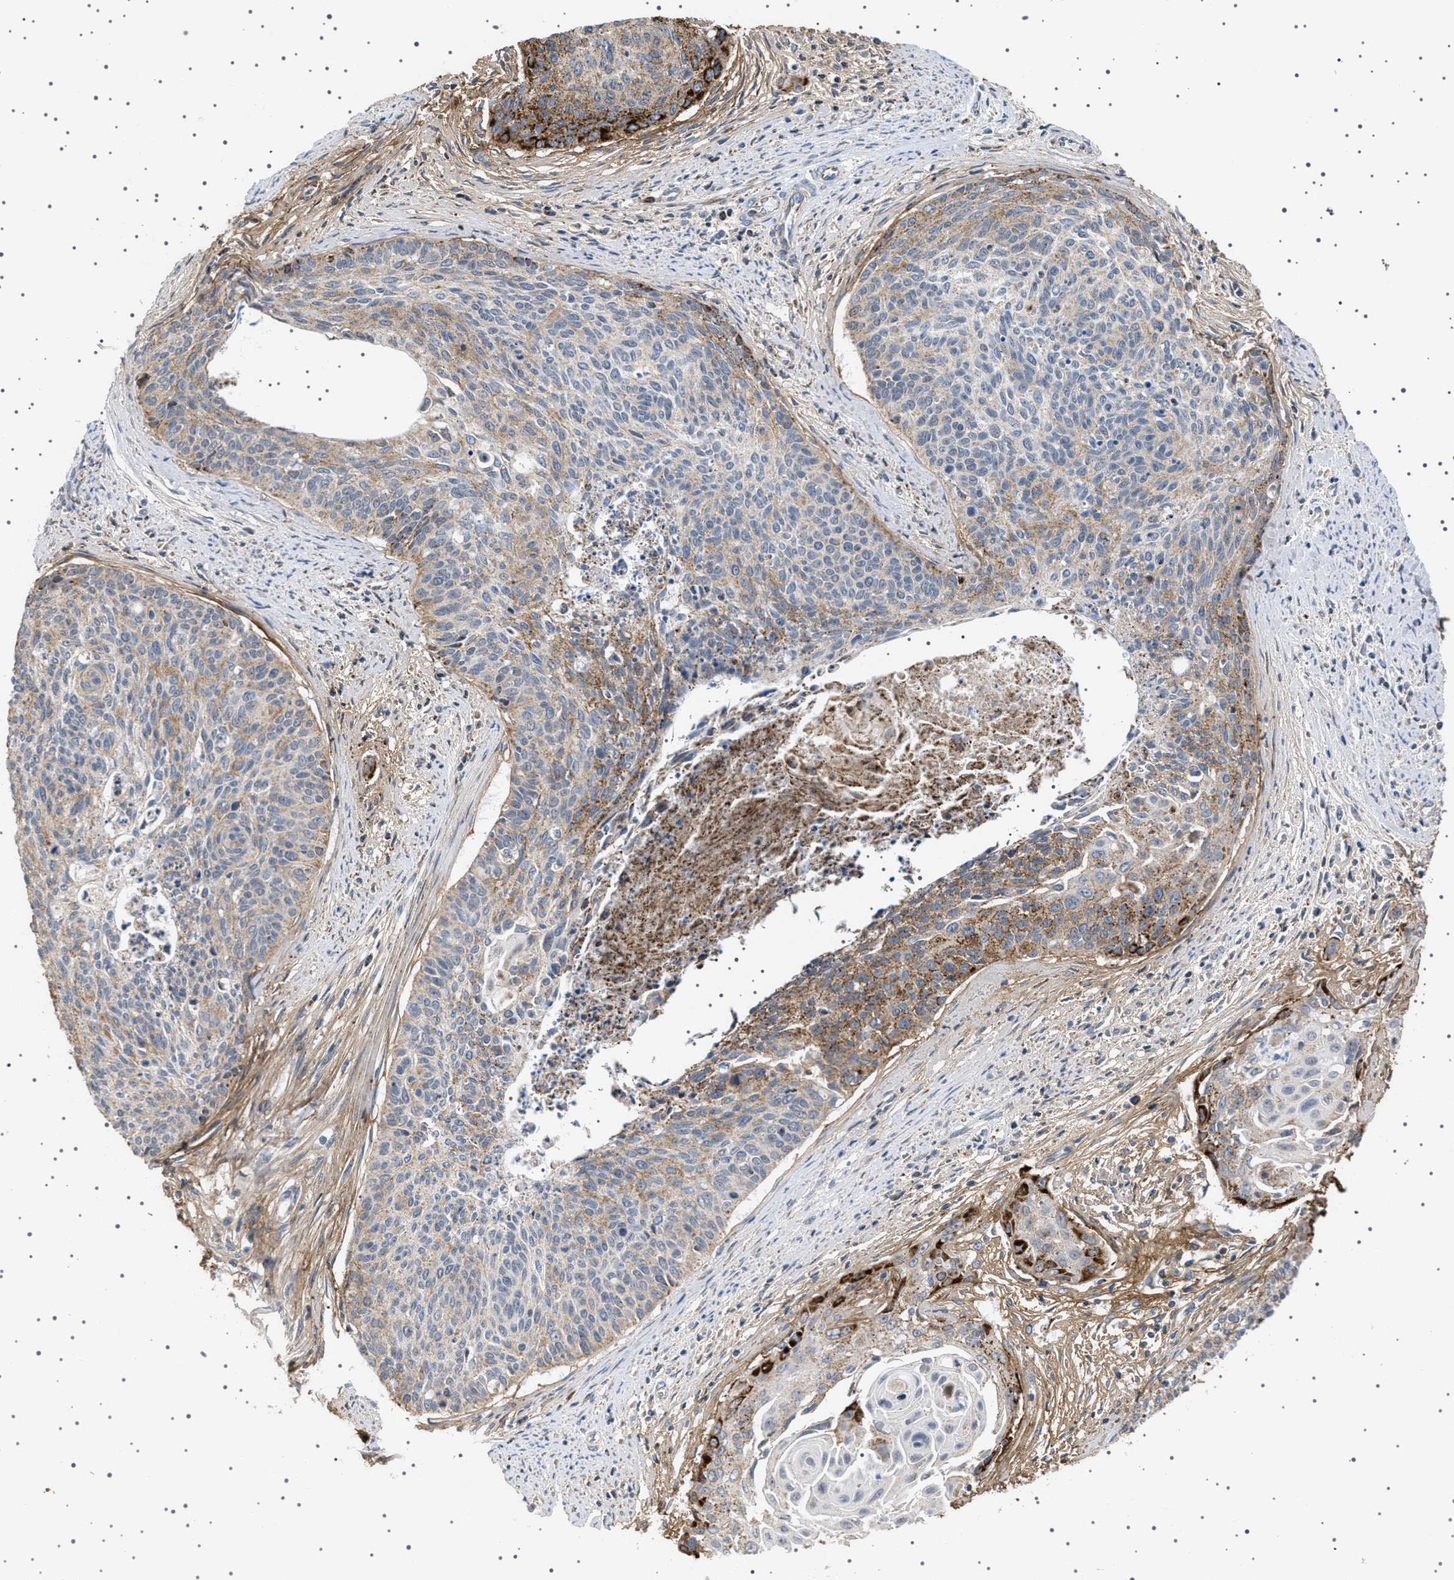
{"staining": {"intensity": "moderate", "quantity": "25%-75%", "location": "cytoplasmic/membranous"}, "tissue": "cervical cancer", "cell_type": "Tumor cells", "image_type": "cancer", "snomed": [{"axis": "morphology", "description": "Squamous cell carcinoma, NOS"}, {"axis": "topography", "description": "Cervix"}], "caption": "Squamous cell carcinoma (cervical) stained with a protein marker shows moderate staining in tumor cells.", "gene": "UBXN8", "patient": {"sex": "female", "age": 55}}